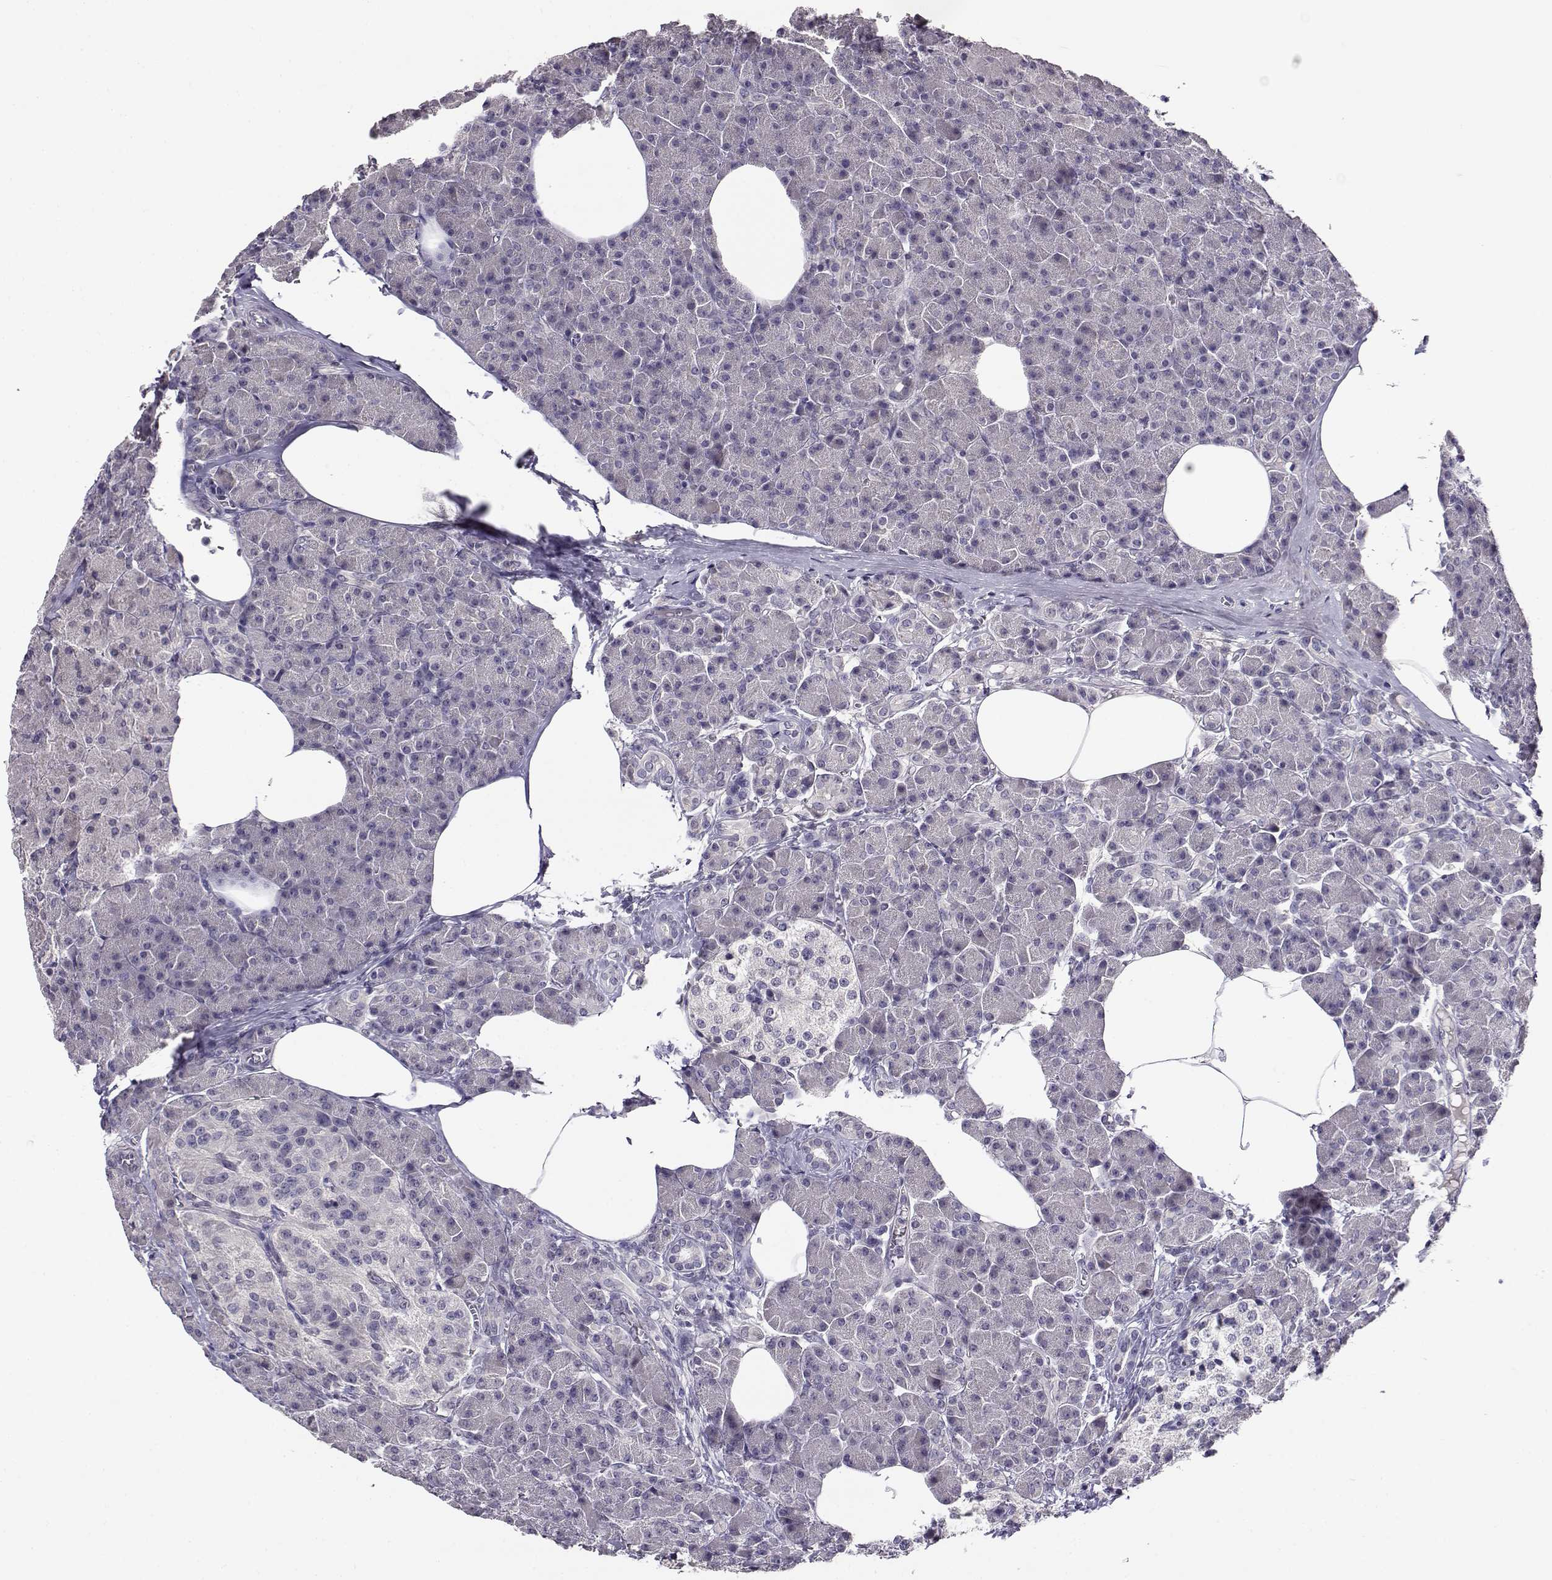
{"staining": {"intensity": "negative", "quantity": "none", "location": "none"}, "tissue": "pancreas", "cell_type": "Exocrine glandular cells", "image_type": "normal", "snomed": [{"axis": "morphology", "description": "Normal tissue, NOS"}, {"axis": "topography", "description": "Pancreas"}], "caption": "High magnification brightfield microscopy of benign pancreas stained with DAB (3,3'-diaminobenzidine) (brown) and counterstained with hematoxylin (blue): exocrine glandular cells show no significant positivity.", "gene": "RHOXF2", "patient": {"sex": "female", "age": 45}}